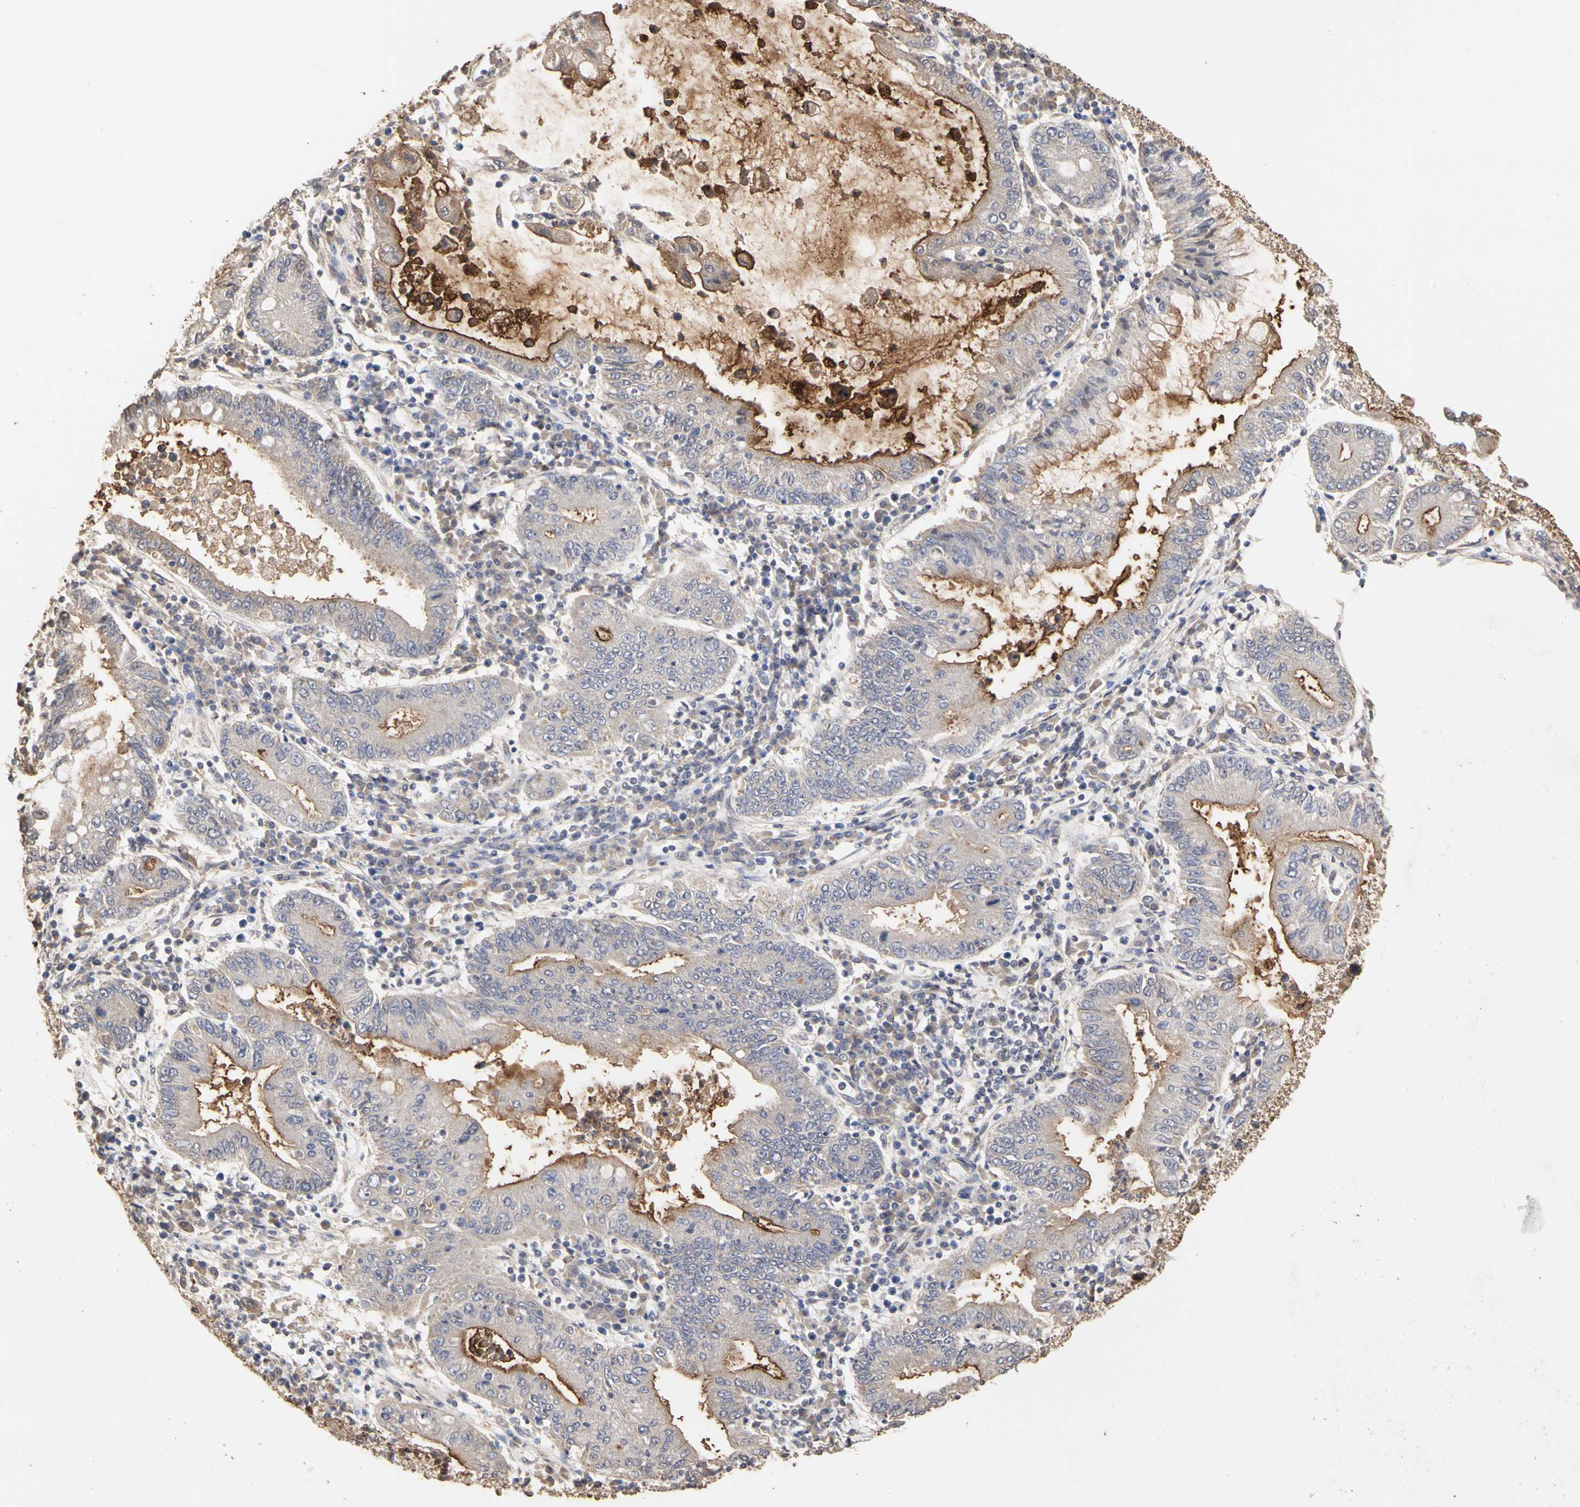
{"staining": {"intensity": "moderate", "quantity": "25%-75%", "location": "cytoplasmic/membranous"}, "tissue": "stomach cancer", "cell_type": "Tumor cells", "image_type": "cancer", "snomed": [{"axis": "morphology", "description": "Normal tissue, NOS"}, {"axis": "morphology", "description": "Adenocarcinoma, NOS"}, {"axis": "topography", "description": "Esophagus"}, {"axis": "topography", "description": "Stomach, upper"}, {"axis": "topography", "description": "Peripheral nerve tissue"}], "caption": "Immunohistochemical staining of human stomach adenocarcinoma exhibits medium levels of moderate cytoplasmic/membranous protein staining in approximately 25%-75% of tumor cells.", "gene": "TAOK1", "patient": {"sex": "male", "age": 62}}